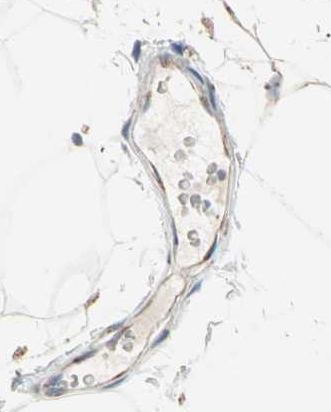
{"staining": {"intensity": "weak", "quantity": ">75%", "location": "cytoplasmic/membranous"}, "tissue": "adipose tissue", "cell_type": "Adipocytes", "image_type": "normal", "snomed": [{"axis": "morphology", "description": "Normal tissue, NOS"}, {"axis": "morphology", "description": "Duct carcinoma"}, {"axis": "topography", "description": "Breast"}, {"axis": "topography", "description": "Adipose tissue"}], "caption": "Immunohistochemistry staining of normal adipose tissue, which shows low levels of weak cytoplasmic/membranous expression in about >75% of adipocytes indicating weak cytoplasmic/membranous protein expression. The staining was performed using DAB (3,3'-diaminobenzidine) (brown) for protein detection and nuclei were counterstained in hematoxylin (blue).", "gene": "TST", "patient": {"sex": "female", "age": 37}}